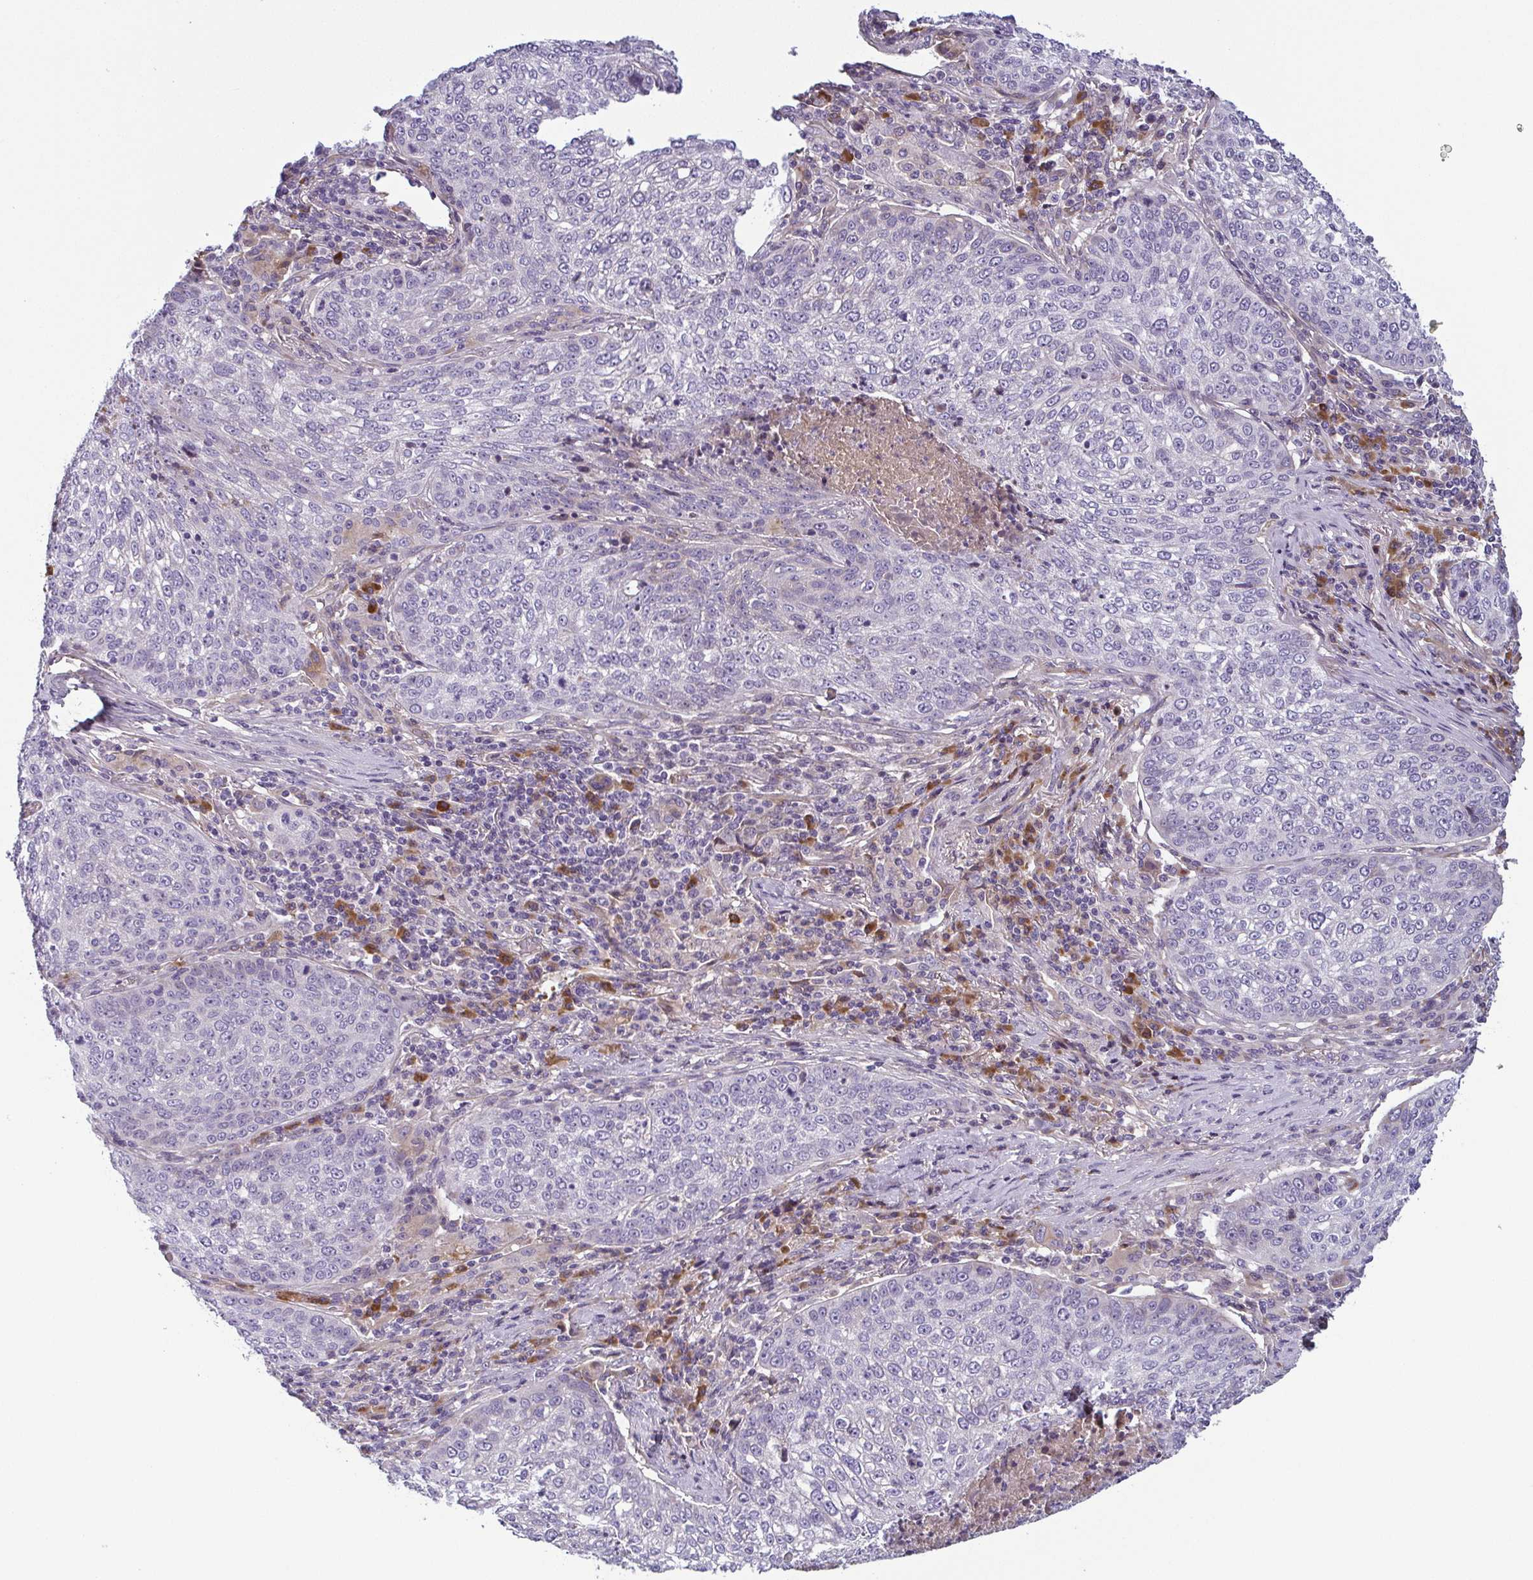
{"staining": {"intensity": "negative", "quantity": "none", "location": "none"}, "tissue": "lung cancer", "cell_type": "Tumor cells", "image_type": "cancer", "snomed": [{"axis": "morphology", "description": "Squamous cell carcinoma, NOS"}, {"axis": "topography", "description": "Lung"}], "caption": "Tumor cells show no significant protein expression in squamous cell carcinoma (lung).", "gene": "ECM1", "patient": {"sex": "male", "age": 63}}